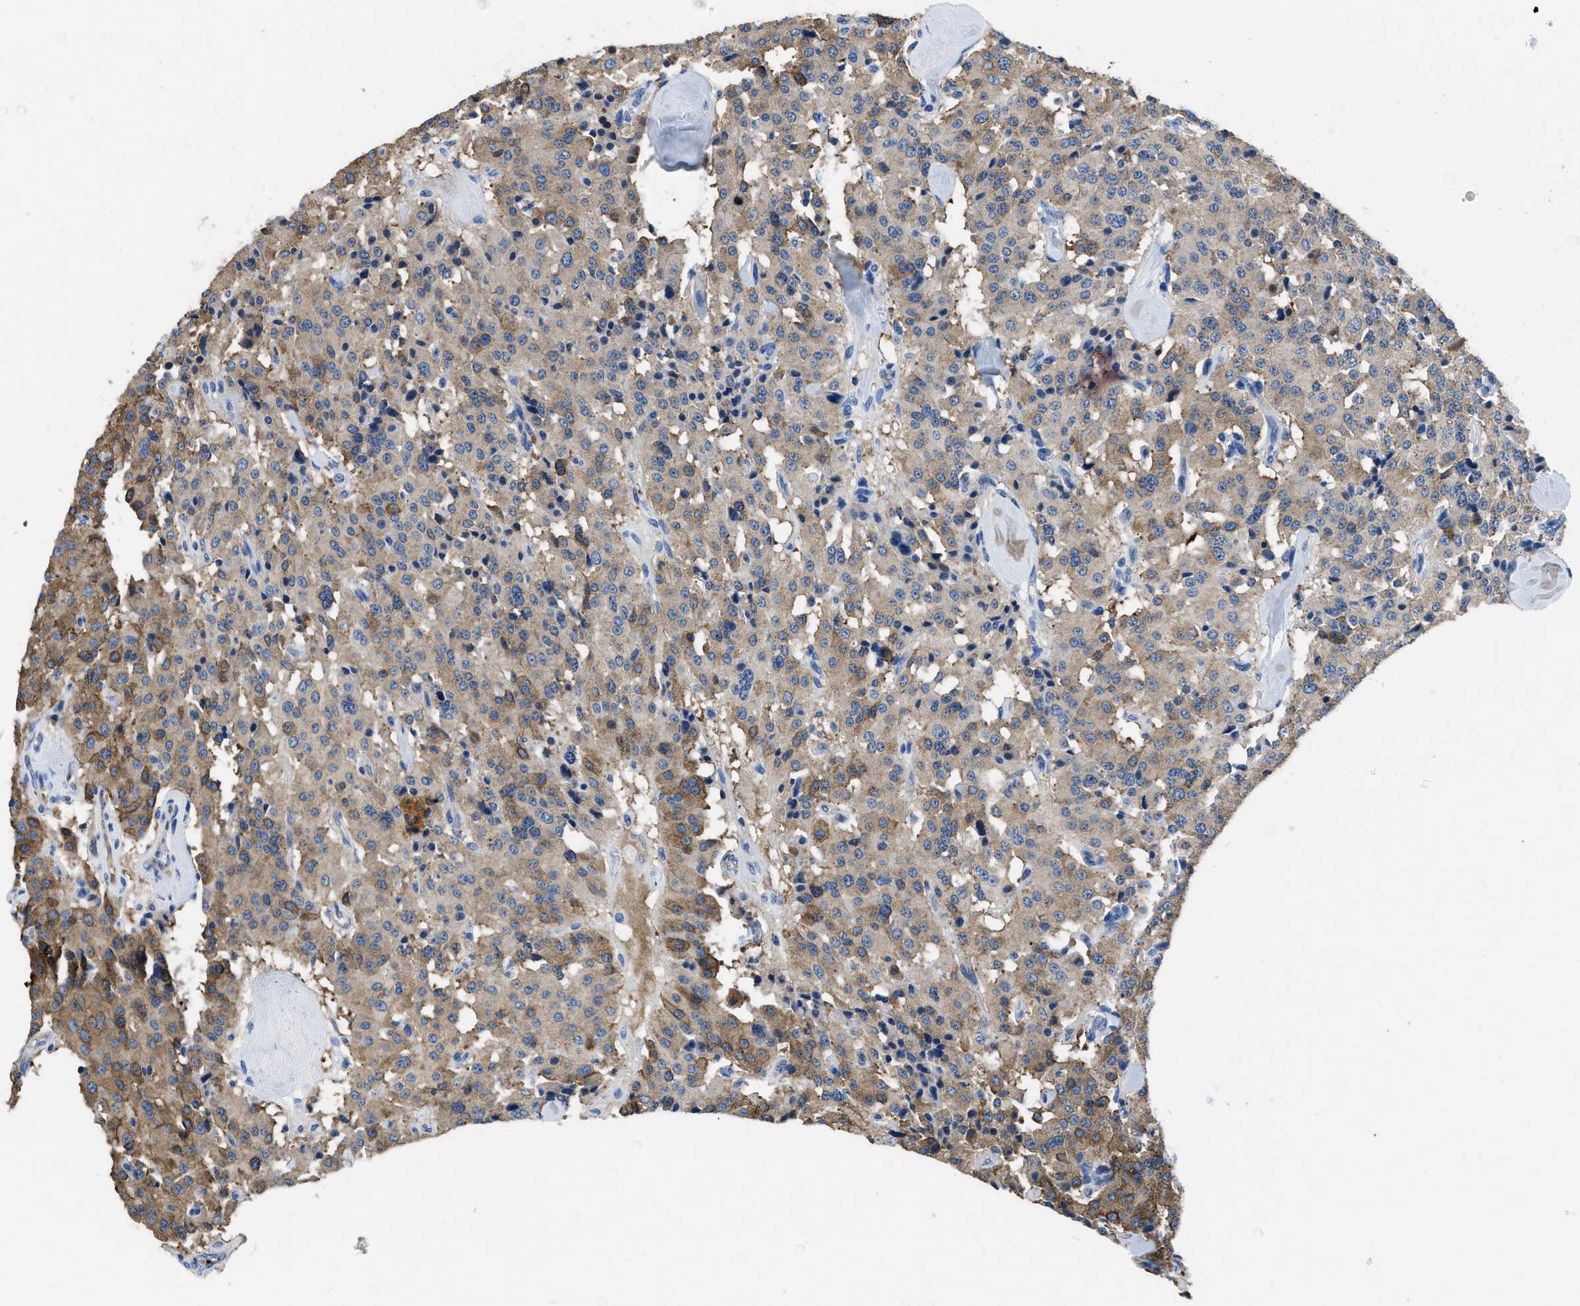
{"staining": {"intensity": "moderate", "quantity": ">75%", "location": "cytoplasmic/membranous"}, "tissue": "carcinoid", "cell_type": "Tumor cells", "image_type": "cancer", "snomed": [{"axis": "morphology", "description": "Carcinoid, malignant, NOS"}, {"axis": "topography", "description": "Lung"}], "caption": "Carcinoid tissue shows moderate cytoplasmic/membranous expression in about >75% of tumor cells, visualized by immunohistochemistry.", "gene": "ITGA3", "patient": {"sex": "male", "age": 30}}